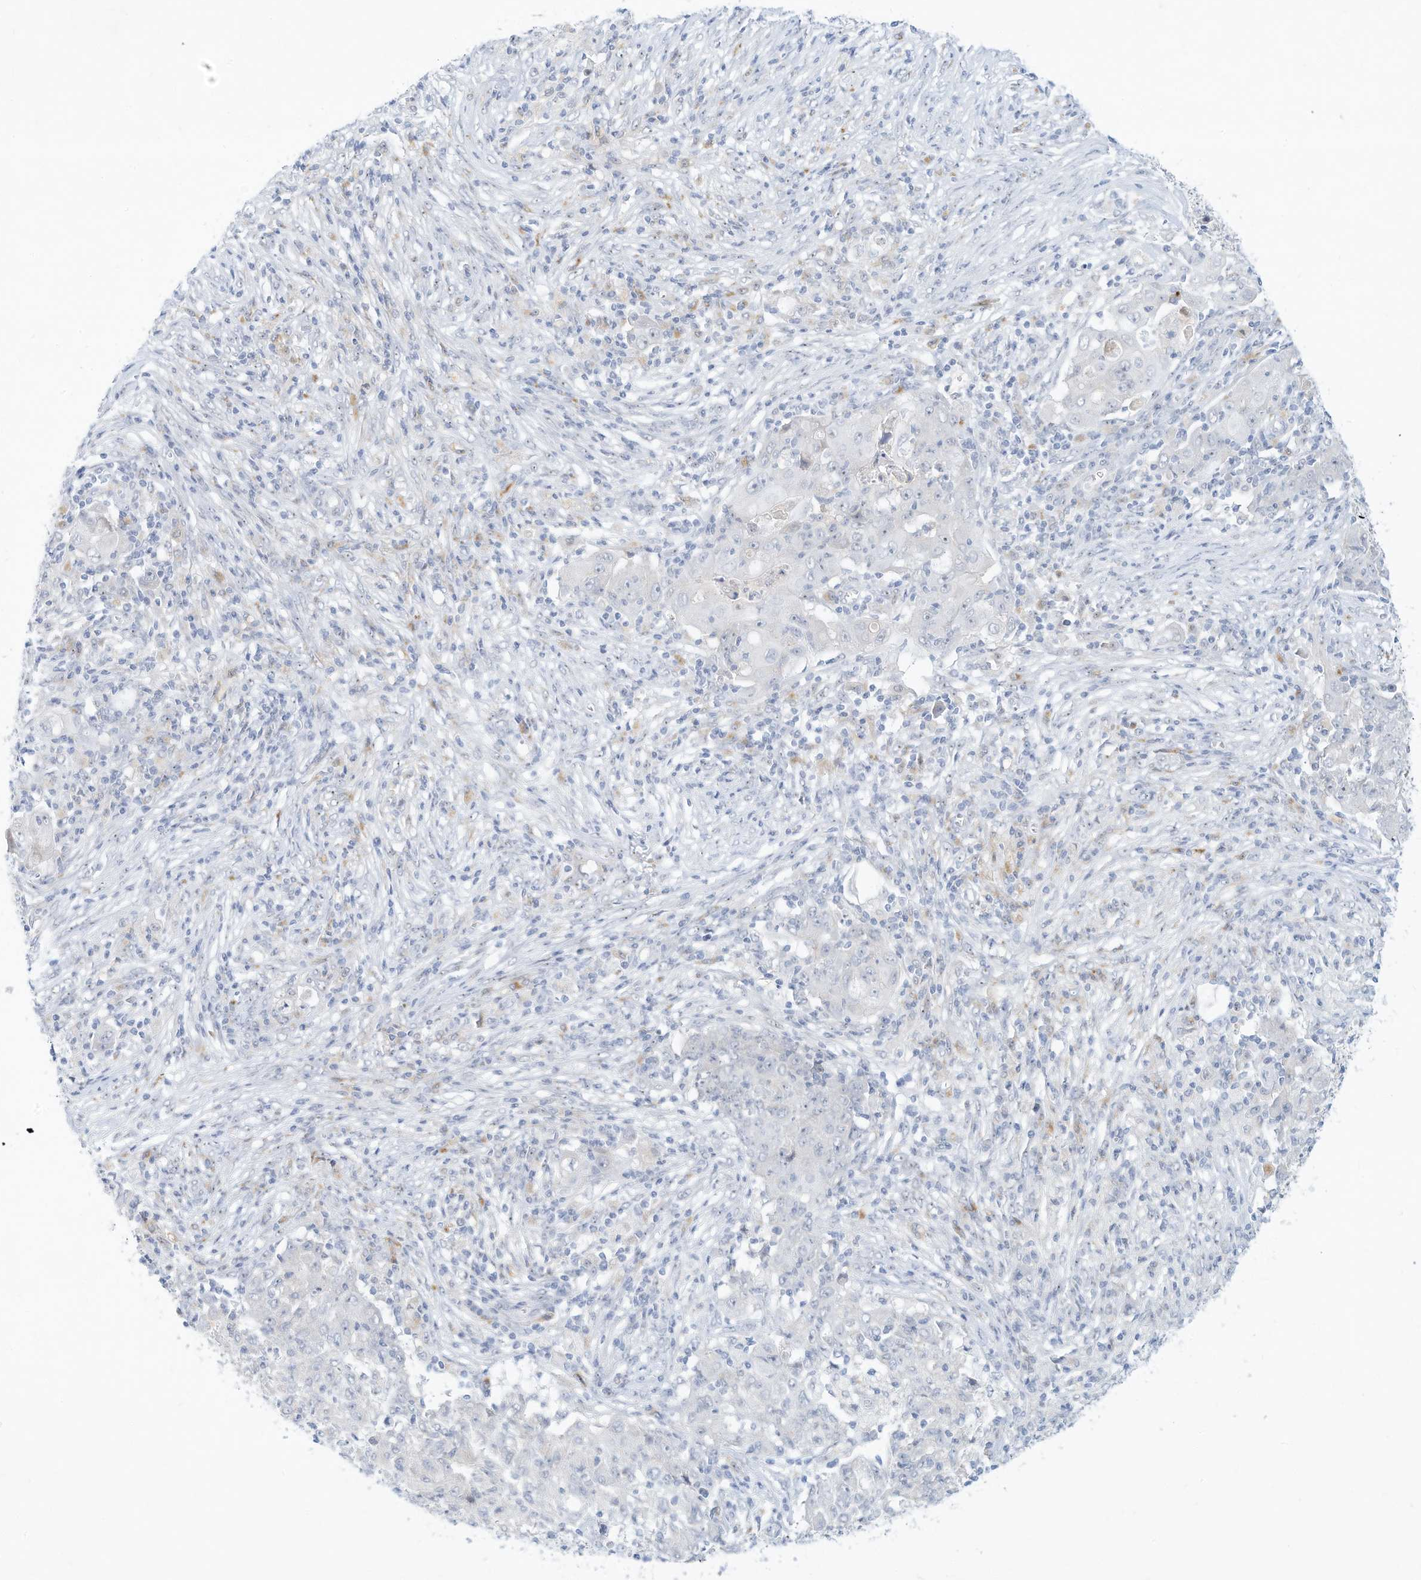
{"staining": {"intensity": "negative", "quantity": "none", "location": "none"}, "tissue": "ovarian cancer", "cell_type": "Tumor cells", "image_type": "cancer", "snomed": [{"axis": "morphology", "description": "Carcinoma, endometroid"}, {"axis": "topography", "description": "Ovary"}], "caption": "IHC of human endometroid carcinoma (ovarian) demonstrates no staining in tumor cells.", "gene": "PAK6", "patient": {"sex": "female", "age": 42}}